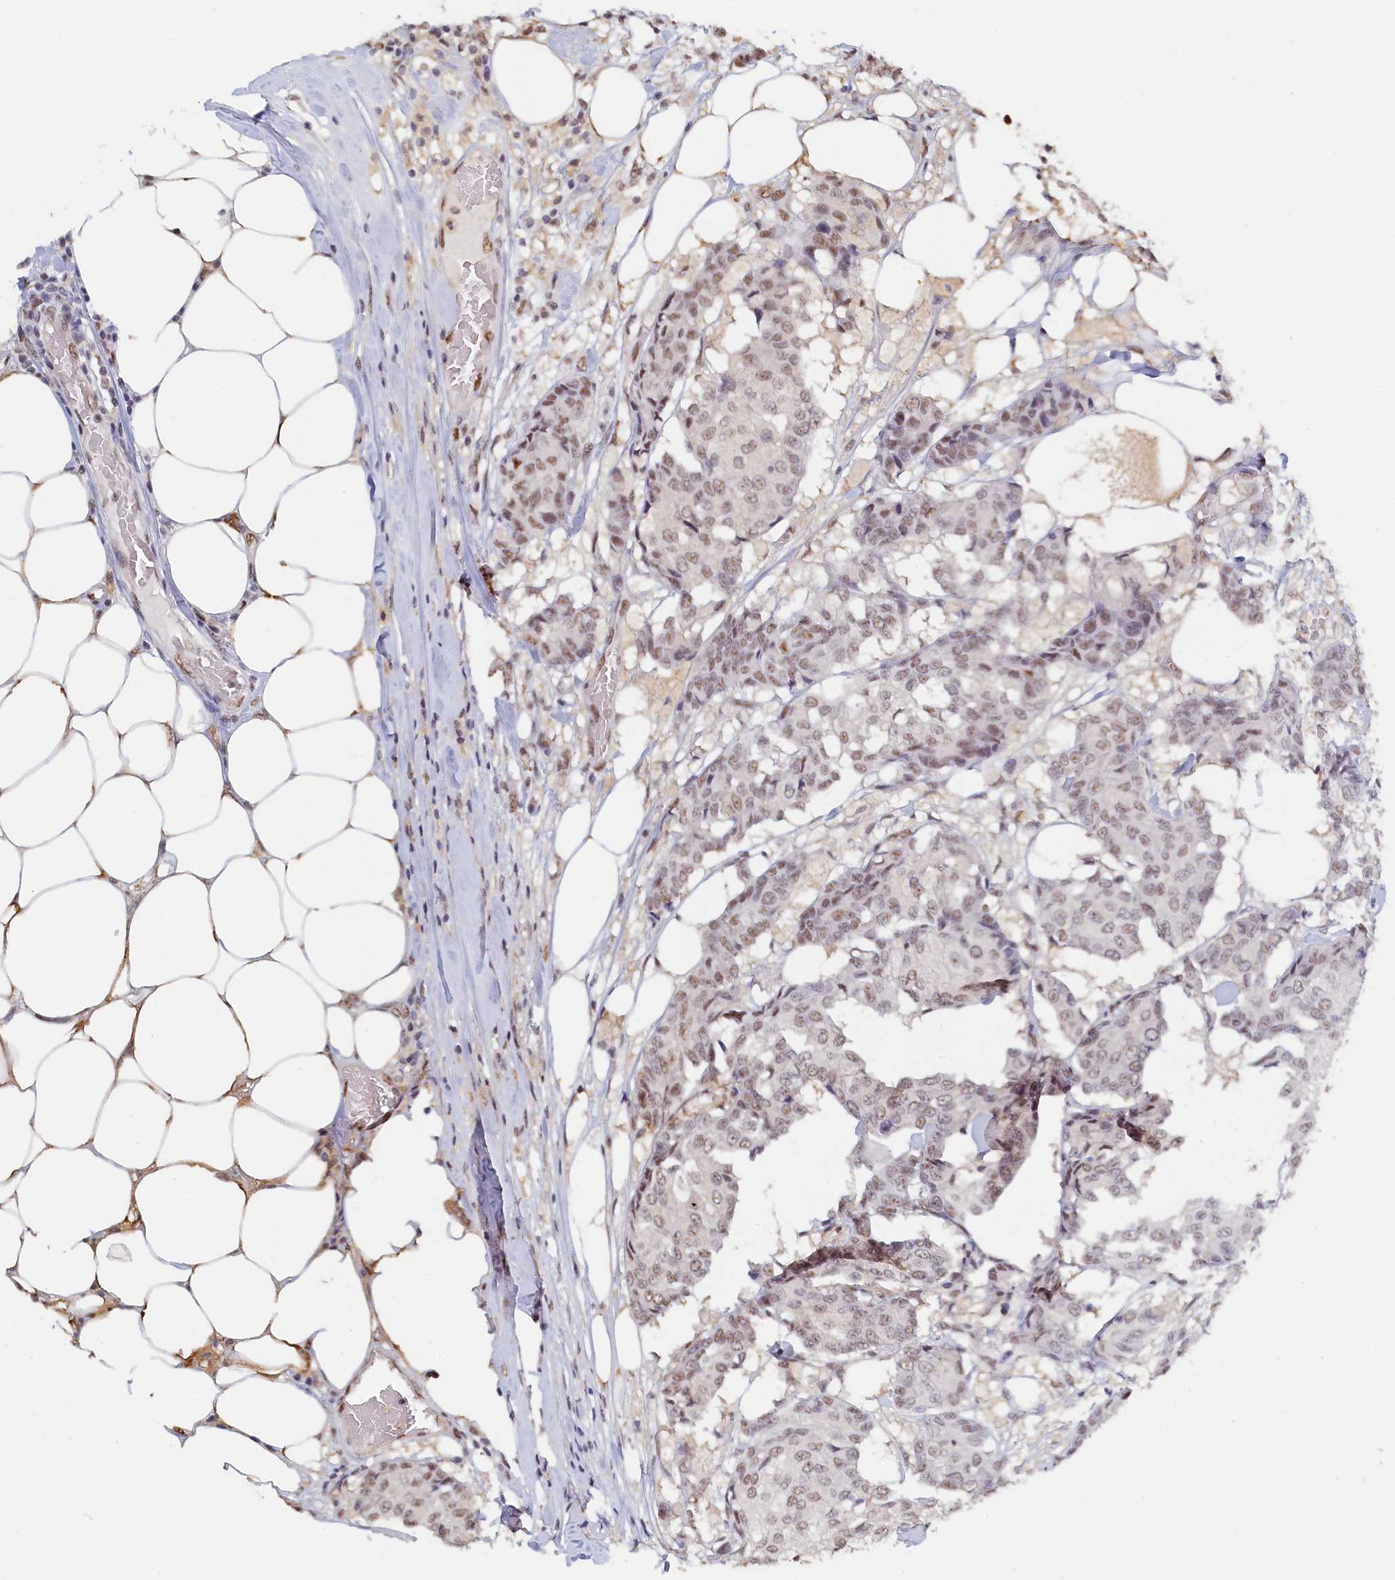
{"staining": {"intensity": "weak", "quantity": "25%-75%", "location": "nuclear"}, "tissue": "breast cancer", "cell_type": "Tumor cells", "image_type": "cancer", "snomed": [{"axis": "morphology", "description": "Duct carcinoma"}, {"axis": "topography", "description": "Breast"}], "caption": "Human infiltrating ductal carcinoma (breast) stained for a protein (brown) displays weak nuclear positive staining in approximately 25%-75% of tumor cells.", "gene": "MOSPD3", "patient": {"sex": "female", "age": 75}}